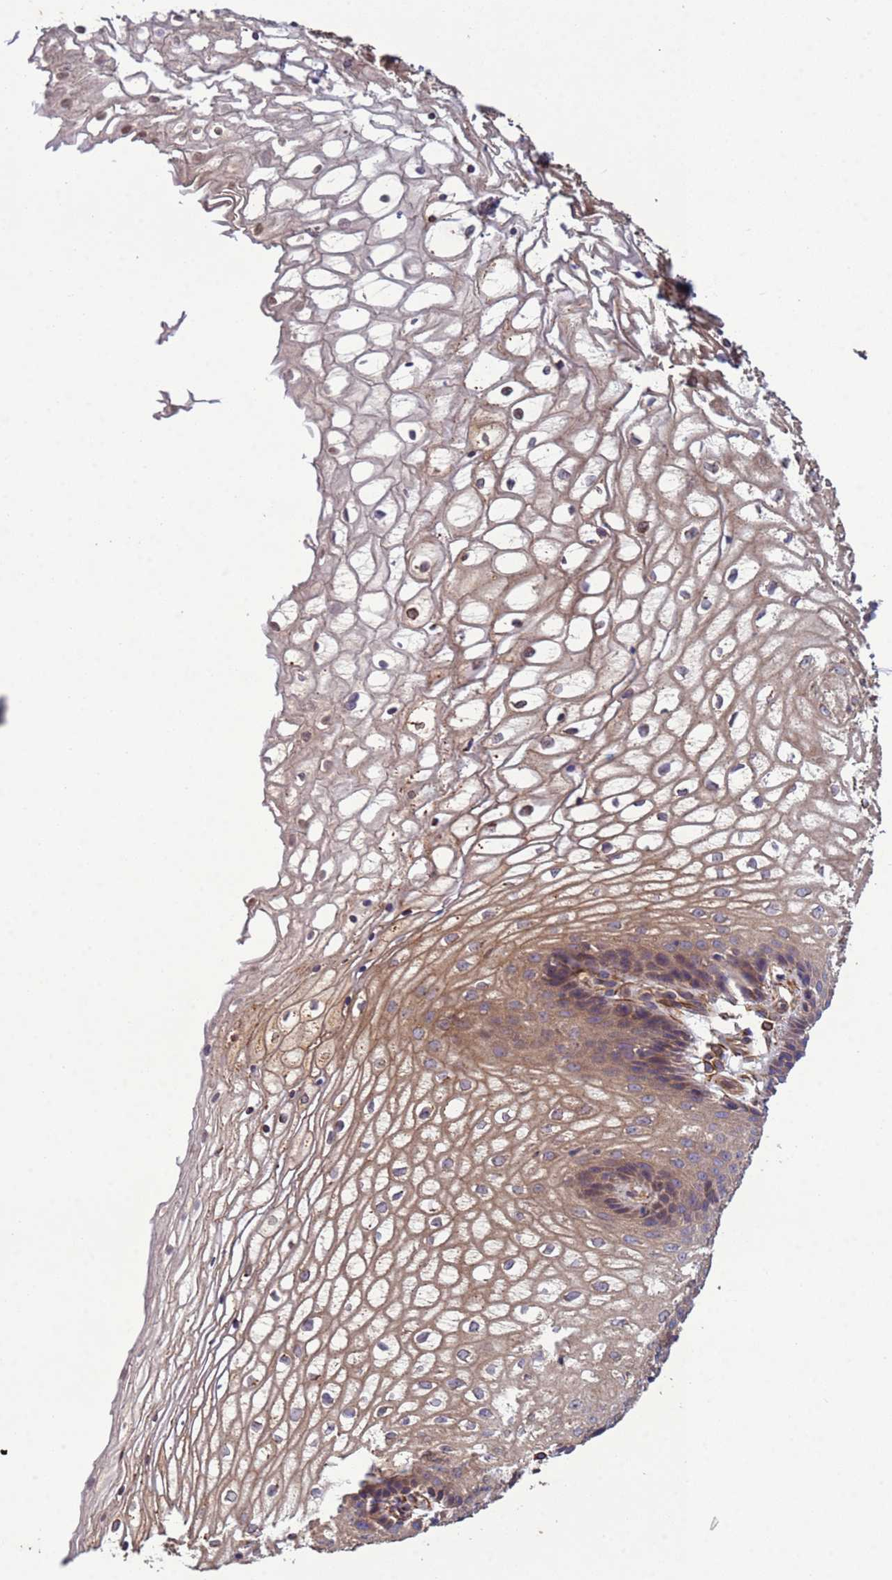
{"staining": {"intensity": "weak", "quantity": ">75%", "location": "cytoplasmic/membranous"}, "tissue": "vagina", "cell_type": "Squamous epithelial cells", "image_type": "normal", "snomed": [{"axis": "morphology", "description": "Normal tissue, NOS"}, {"axis": "topography", "description": "Vagina"}], "caption": "Protein staining reveals weak cytoplasmic/membranous staining in approximately >75% of squamous epithelial cells in normal vagina.", "gene": "RAB10", "patient": {"sex": "female", "age": 34}}